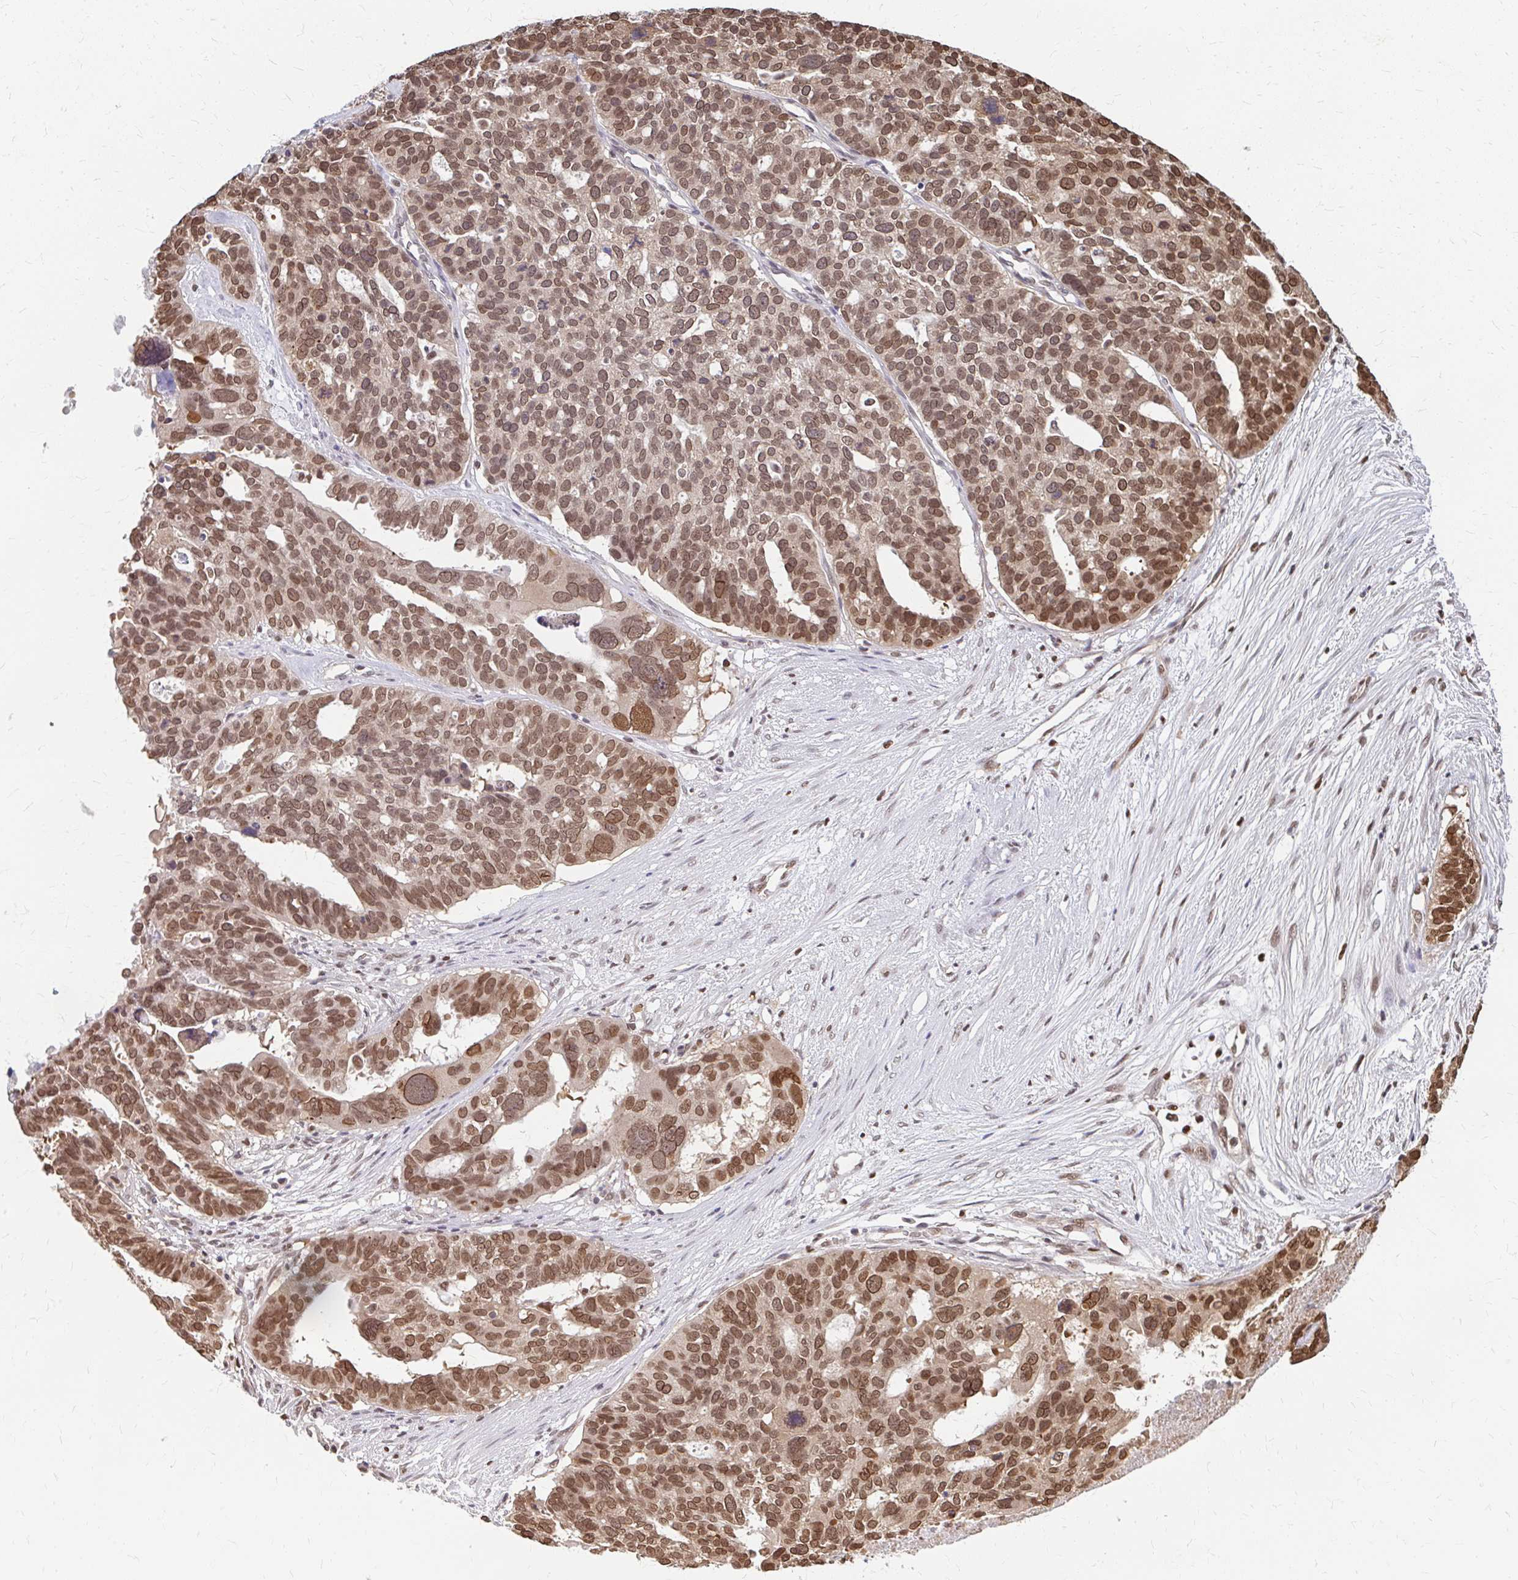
{"staining": {"intensity": "moderate", "quantity": ">75%", "location": "cytoplasmic/membranous,nuclear"}, "tissue": "ovarian cancer", "cell_type": "Tumor cells", "image_type": "cancer", "snomed": [{"axis": "morphology", "description": "Cystadenocarcinoma, serous, NOS"}, {"axis": "topography", "description": "Ovary"}], "caption": "Immunohistochemistry micrograph of human ovarian serous cystadenocarcinoma stained for a protein (brown), which demonstrates medium levels of moderate cytoplasmic/membranous and nuclear positivity in approximately >75% of tumor cells.", "gene": "XPO1", "patient": {"sex": "female", "age": 59}}